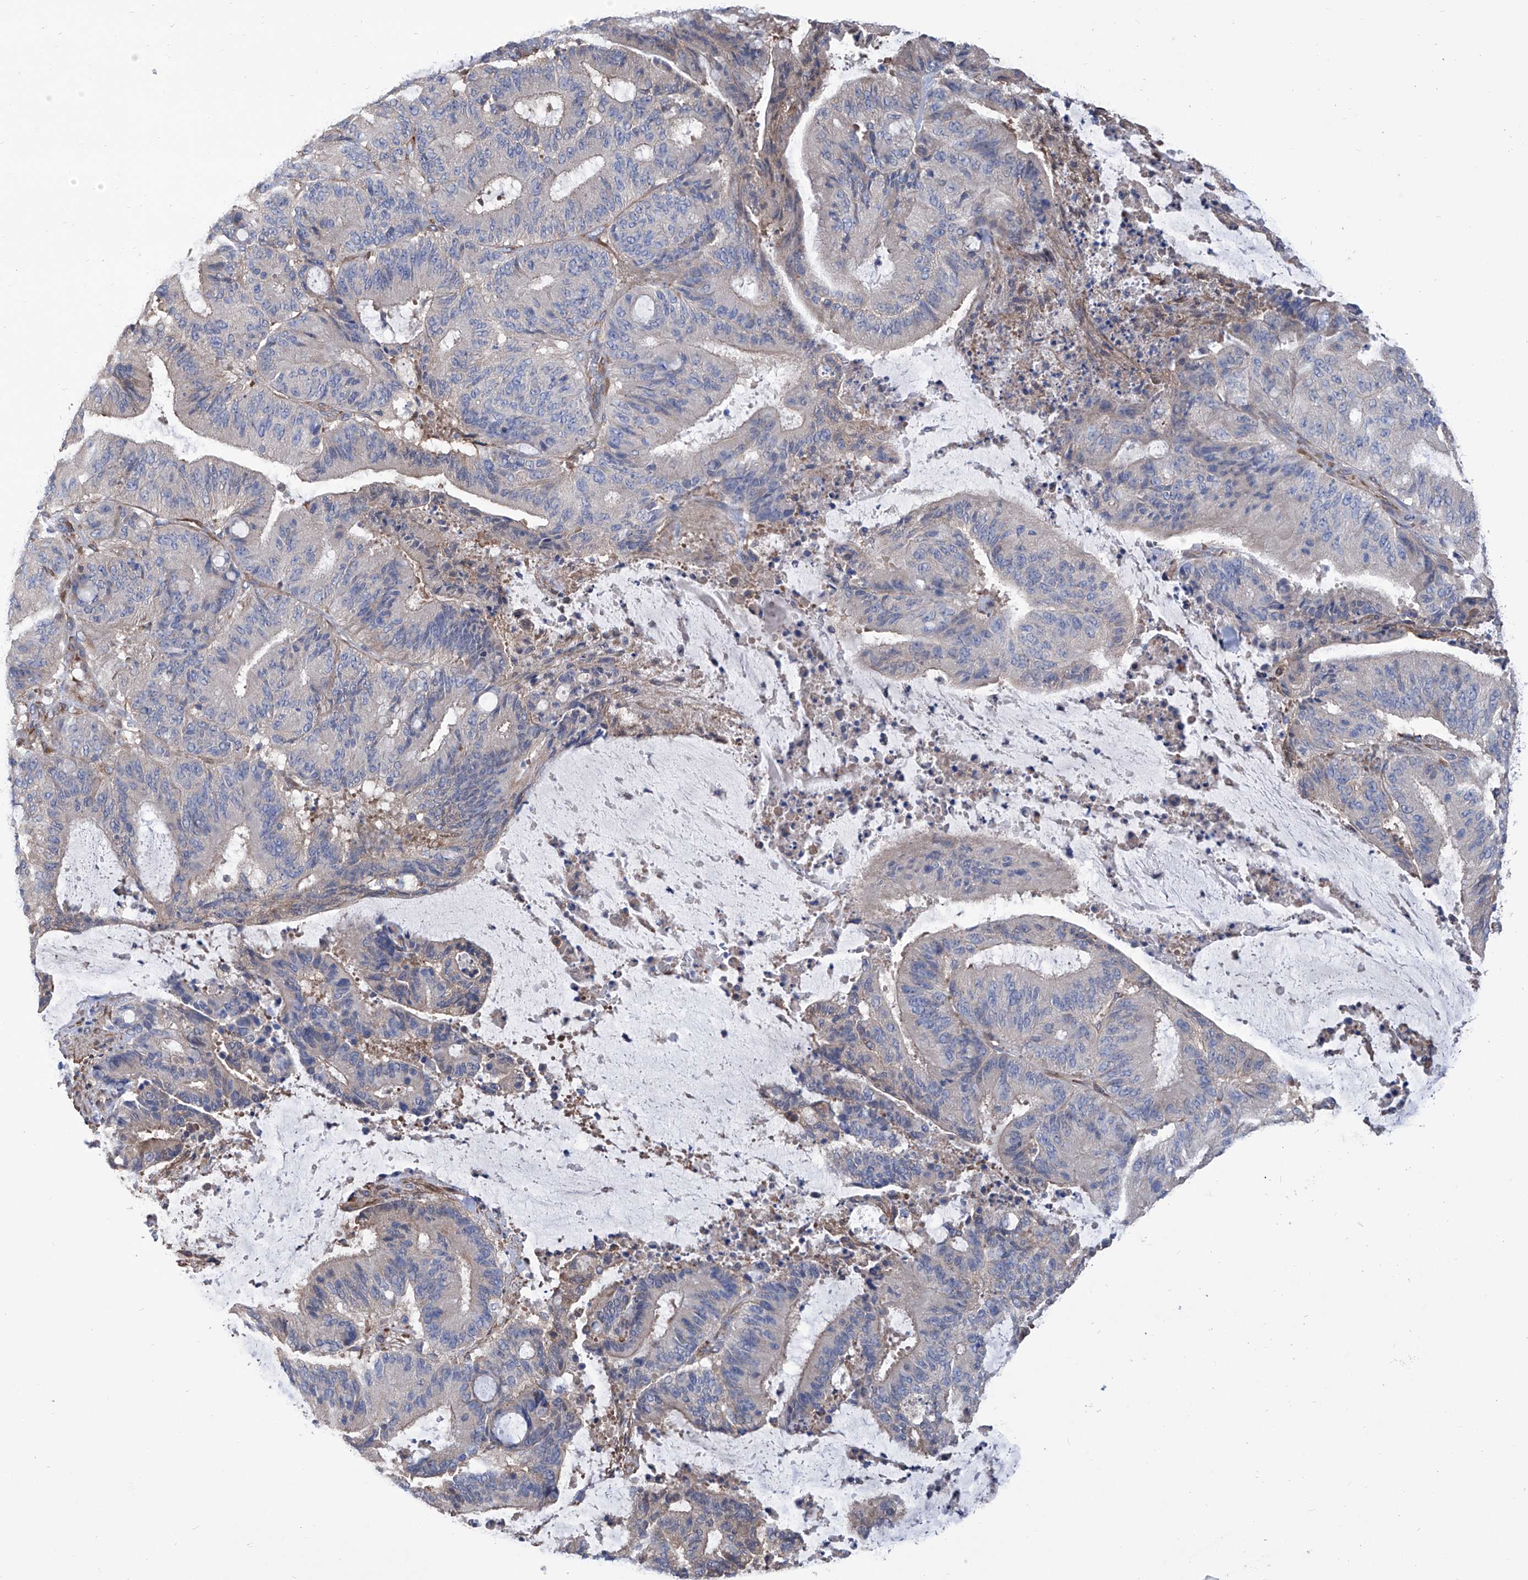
{"staining": {"intensity": "negative", "quantity": "none", "location": "none"}, "tissue": "liver cancer", "cell_type": "Tumor cells", "image_type": "cancer", "snomed": [{"axis": "morphology", "description": "Normal tissue, NOS"}, {"axis": "morphology", "description": "Cholangiocarcinoma"}, {"axis": "topography", "description": "Liver"}, {"axis": "topography", "description": "Peripheral nerve tissue"}], "caption": "This is an immunohistochemistry image of human cholangiocarcinoma (liver). There is no staining in tumor cells.", "gene": "SMS", "patient": {"sex": "female", "age": 73}}